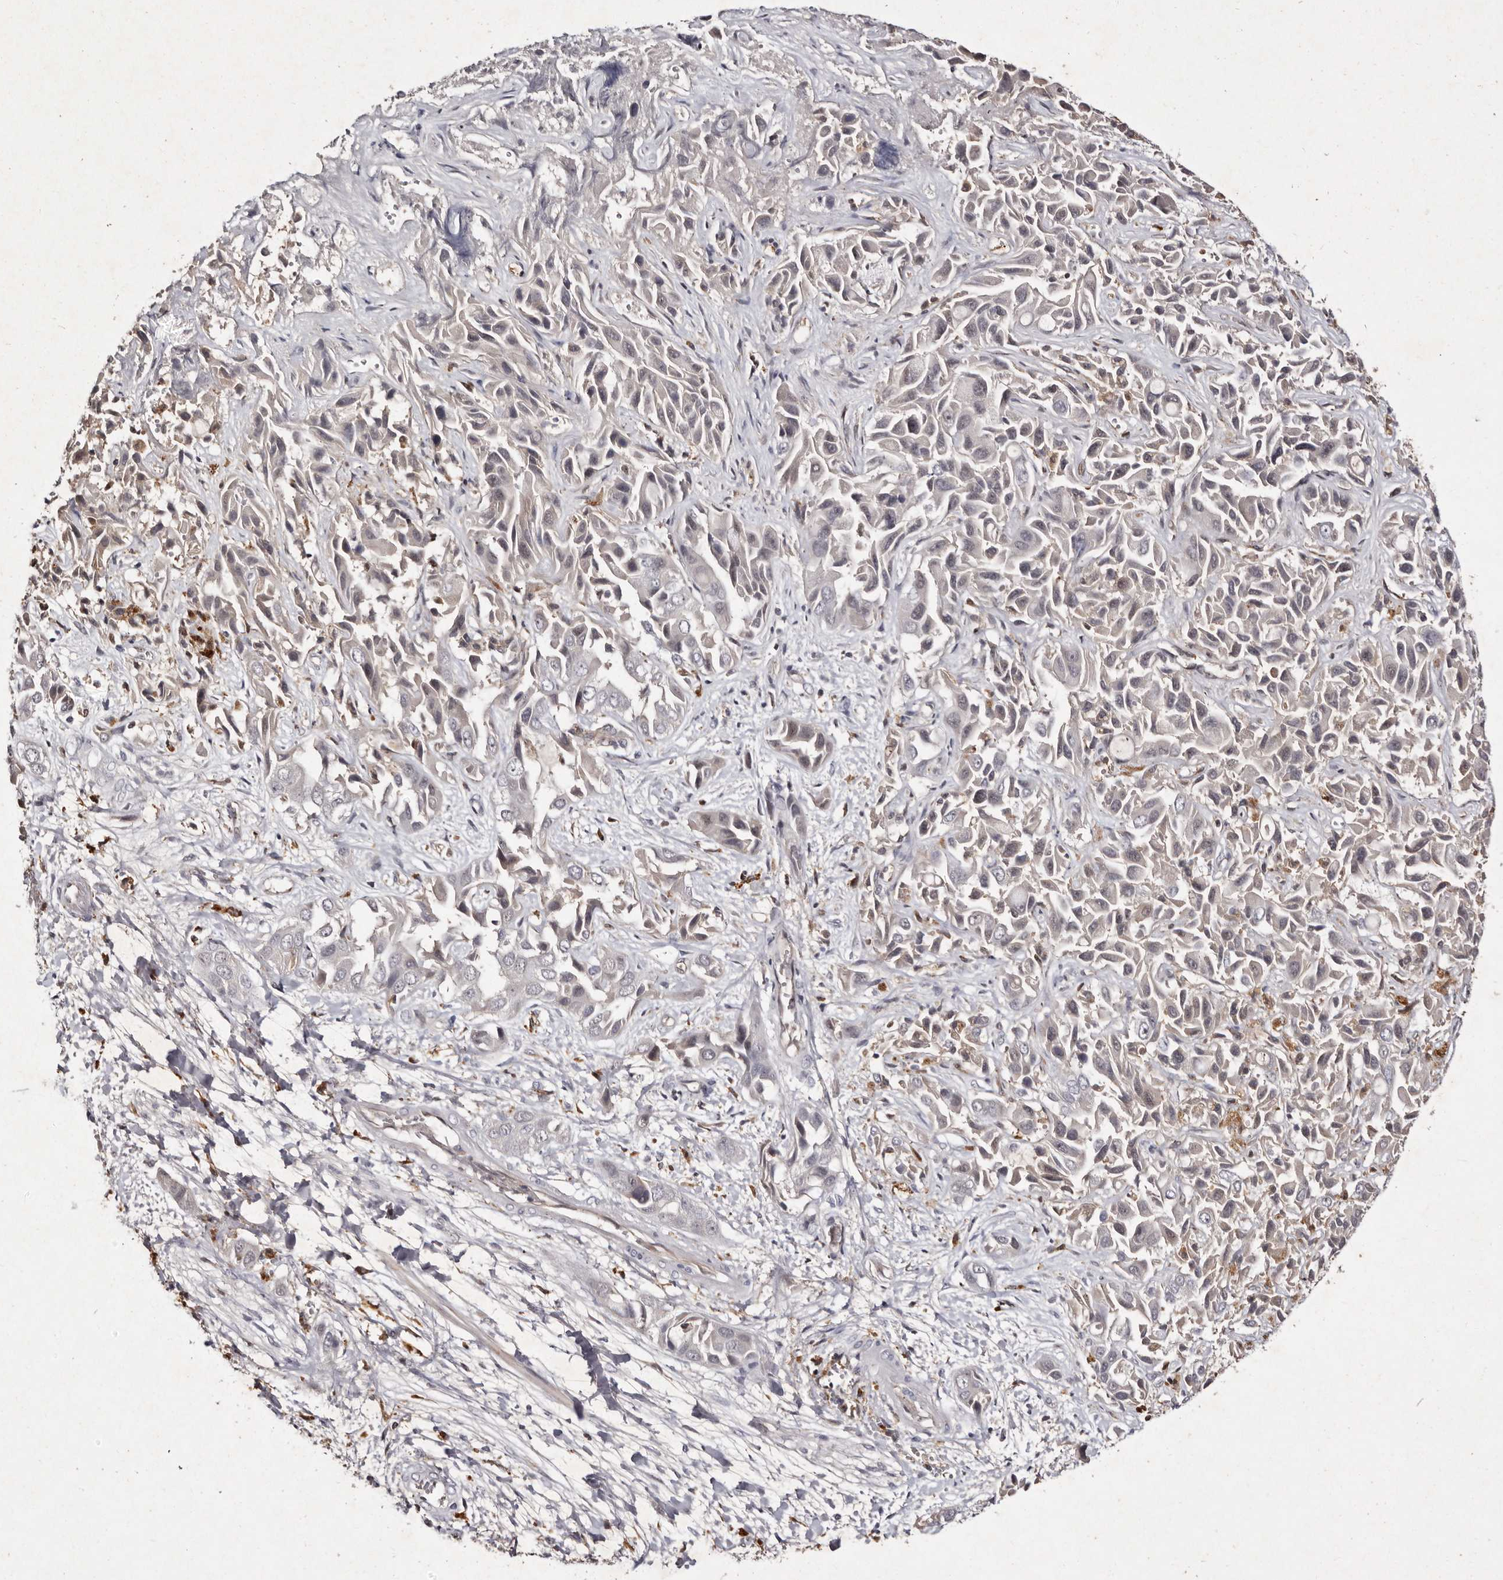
{"staining": {"intensity": "negative", "quantity": "none", "location": "none"}, "tissue": "liver cancer", "cell_type": "Tumor cells", "image_type": "cancer", "snomed": [{"axis": "morphology", "description": "Cholangiocarcinoma"}, {"axis": "topography", "description": "Liver"}], "caption": "Immunohistochemical staining of human cholangiocarcinoma (liver) displays no significant staining in tumor cells.", "gene": "GIMAP4", "patient": {"sex": "female", "age": 52}}